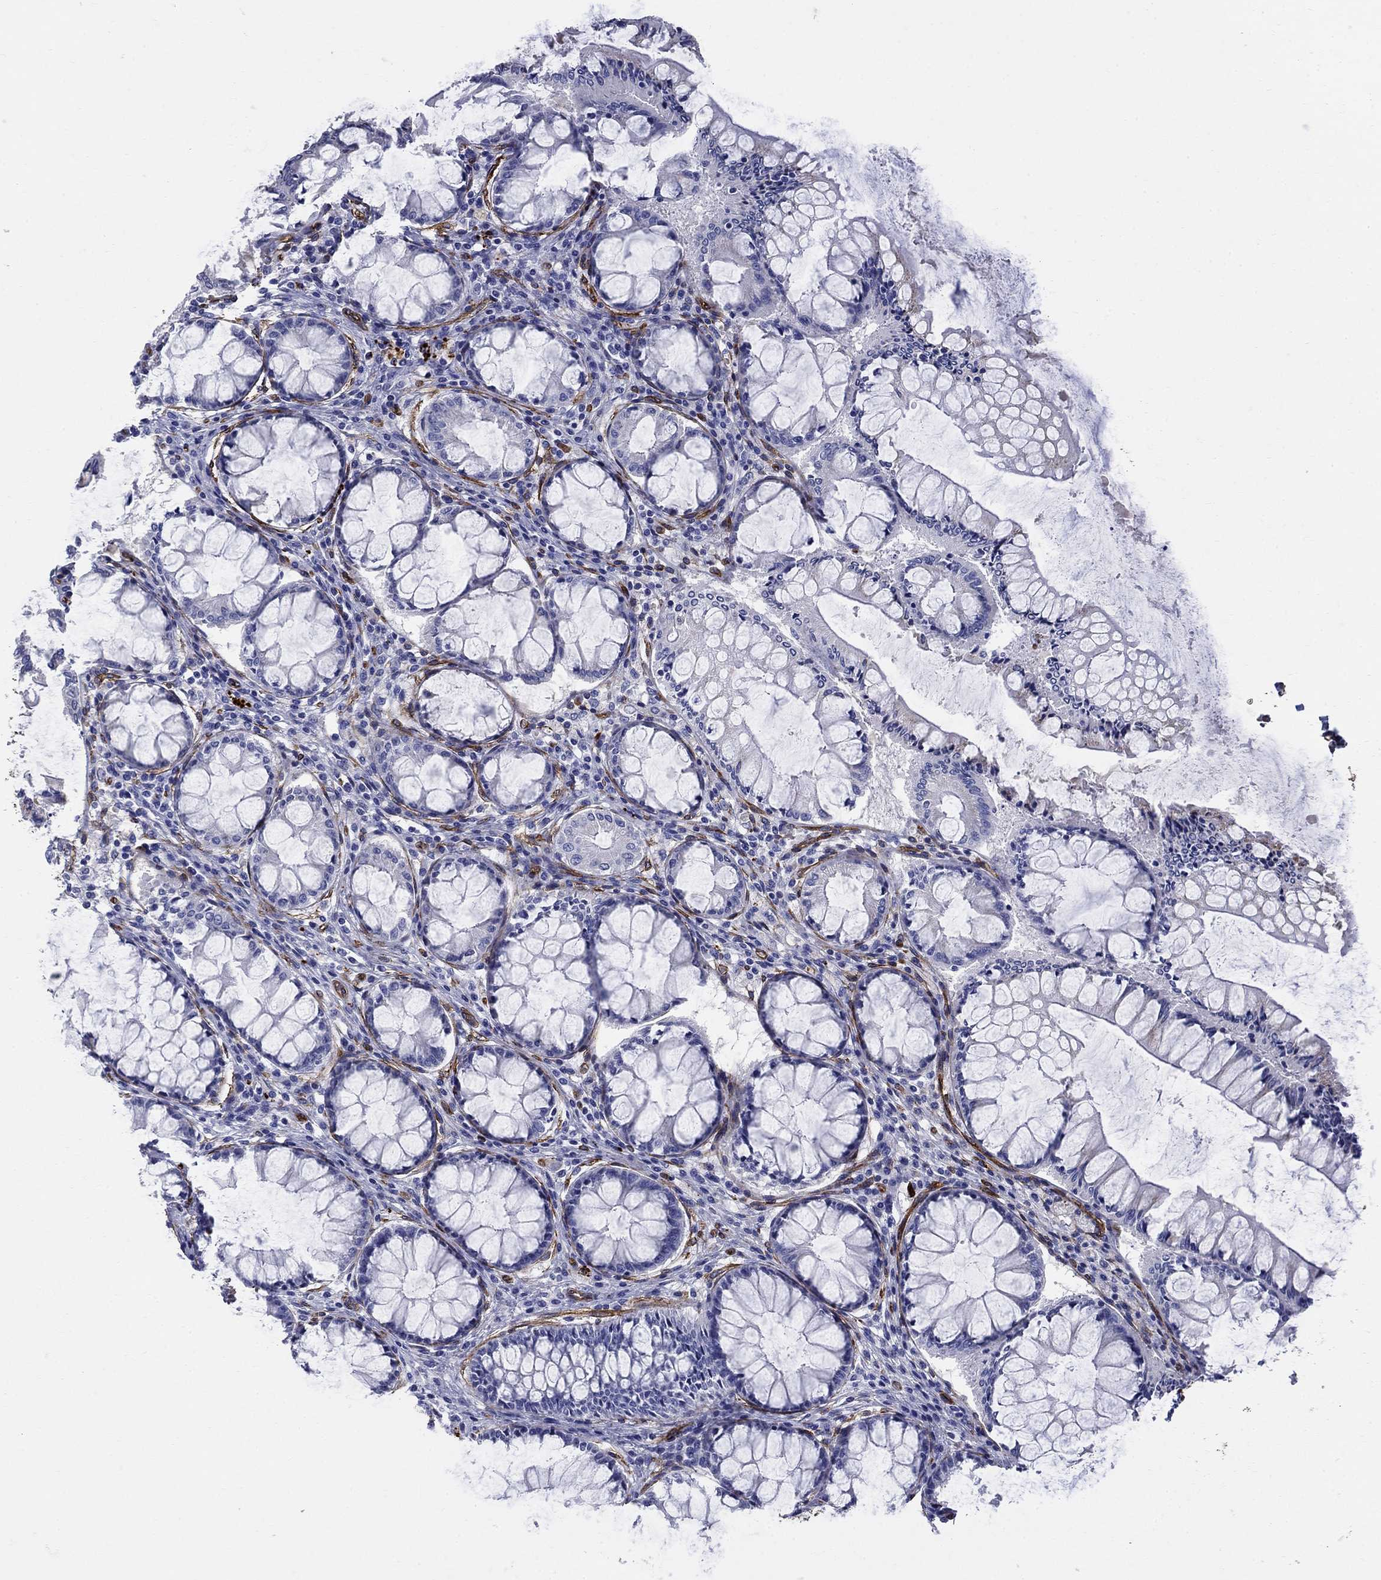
{"staining": {"intensity": "negative", "quantity": "none", "location": "none"}, "tissue": "colon", "cell_type": "Endothelial cells", "image_type": "normal", "snomed": [{"axis": "morphology", "description": "Normal tissue, NOS"}, {"axis": "topography", "description": "Colon"}], "caption": "DAB immunohistochemical staining of unremarkable colon displays no significant staining in endothelial cells. Brightfield microscopy of immunohistochemistry stained with DAB (3,3'-diaminobenzidine) (brown) and hematoxylin (blue), captured at high magnification.", "gene": "VTN", "patient": {"sex": "female", "age": 65}}